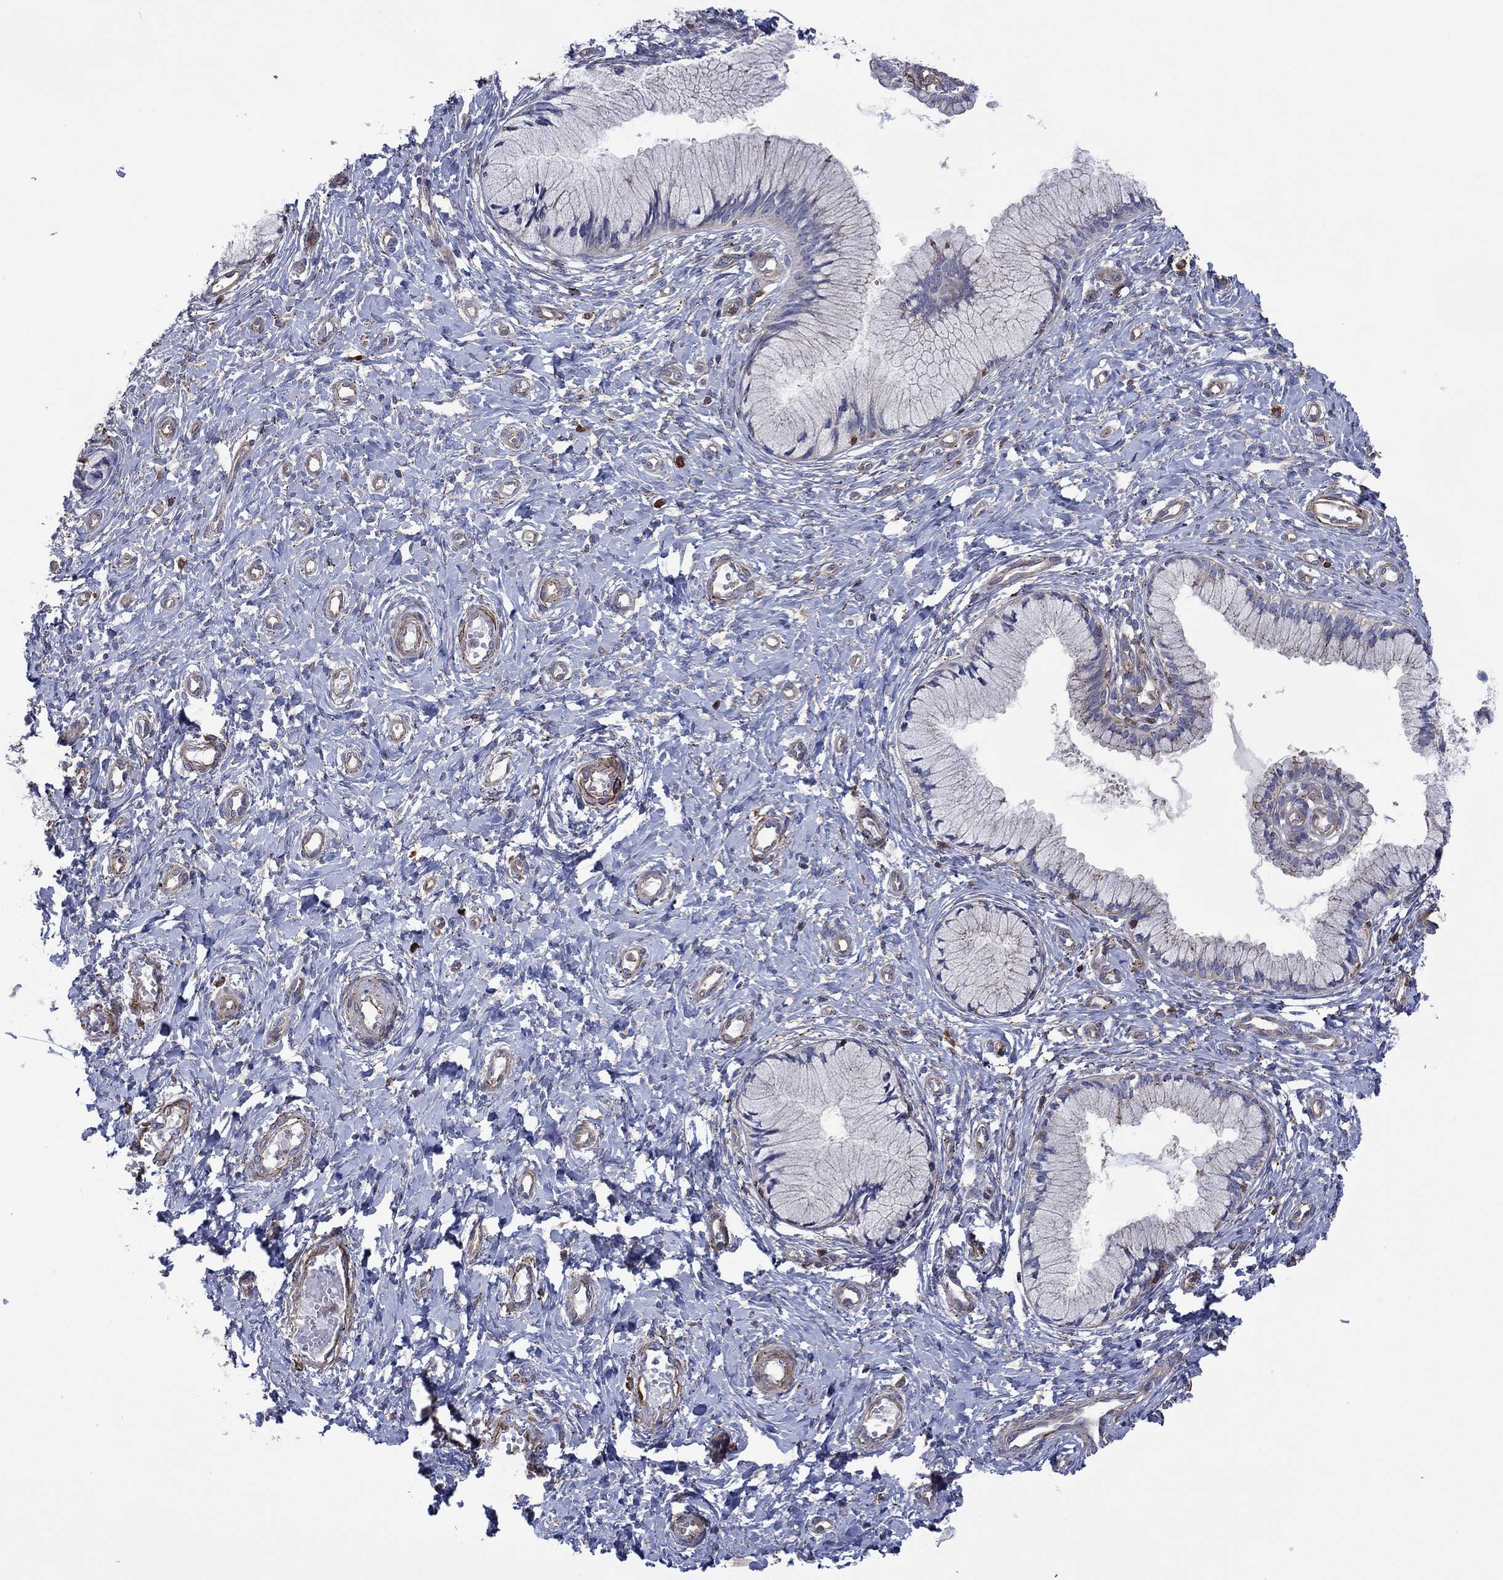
{"staining": {"intensity": "moderate", "quantity": "<25%", "location": "cytoplasmic/membranous"}, "tissue": "cervix", "cell_type": "Glandular cells", "image_type": "normal", "snomed": [{"axis": "morphology", "description": "Normal tissue, NOS"}, {"axis": "topography", "description": "Cervix"}], "caption": "Unremarkable cervix shows moderate cytoplasmic/membranous staining in approximately <25% of glandular cells.", "gene": "PAG1", "patient": {"sex": "female", "age": 37}}